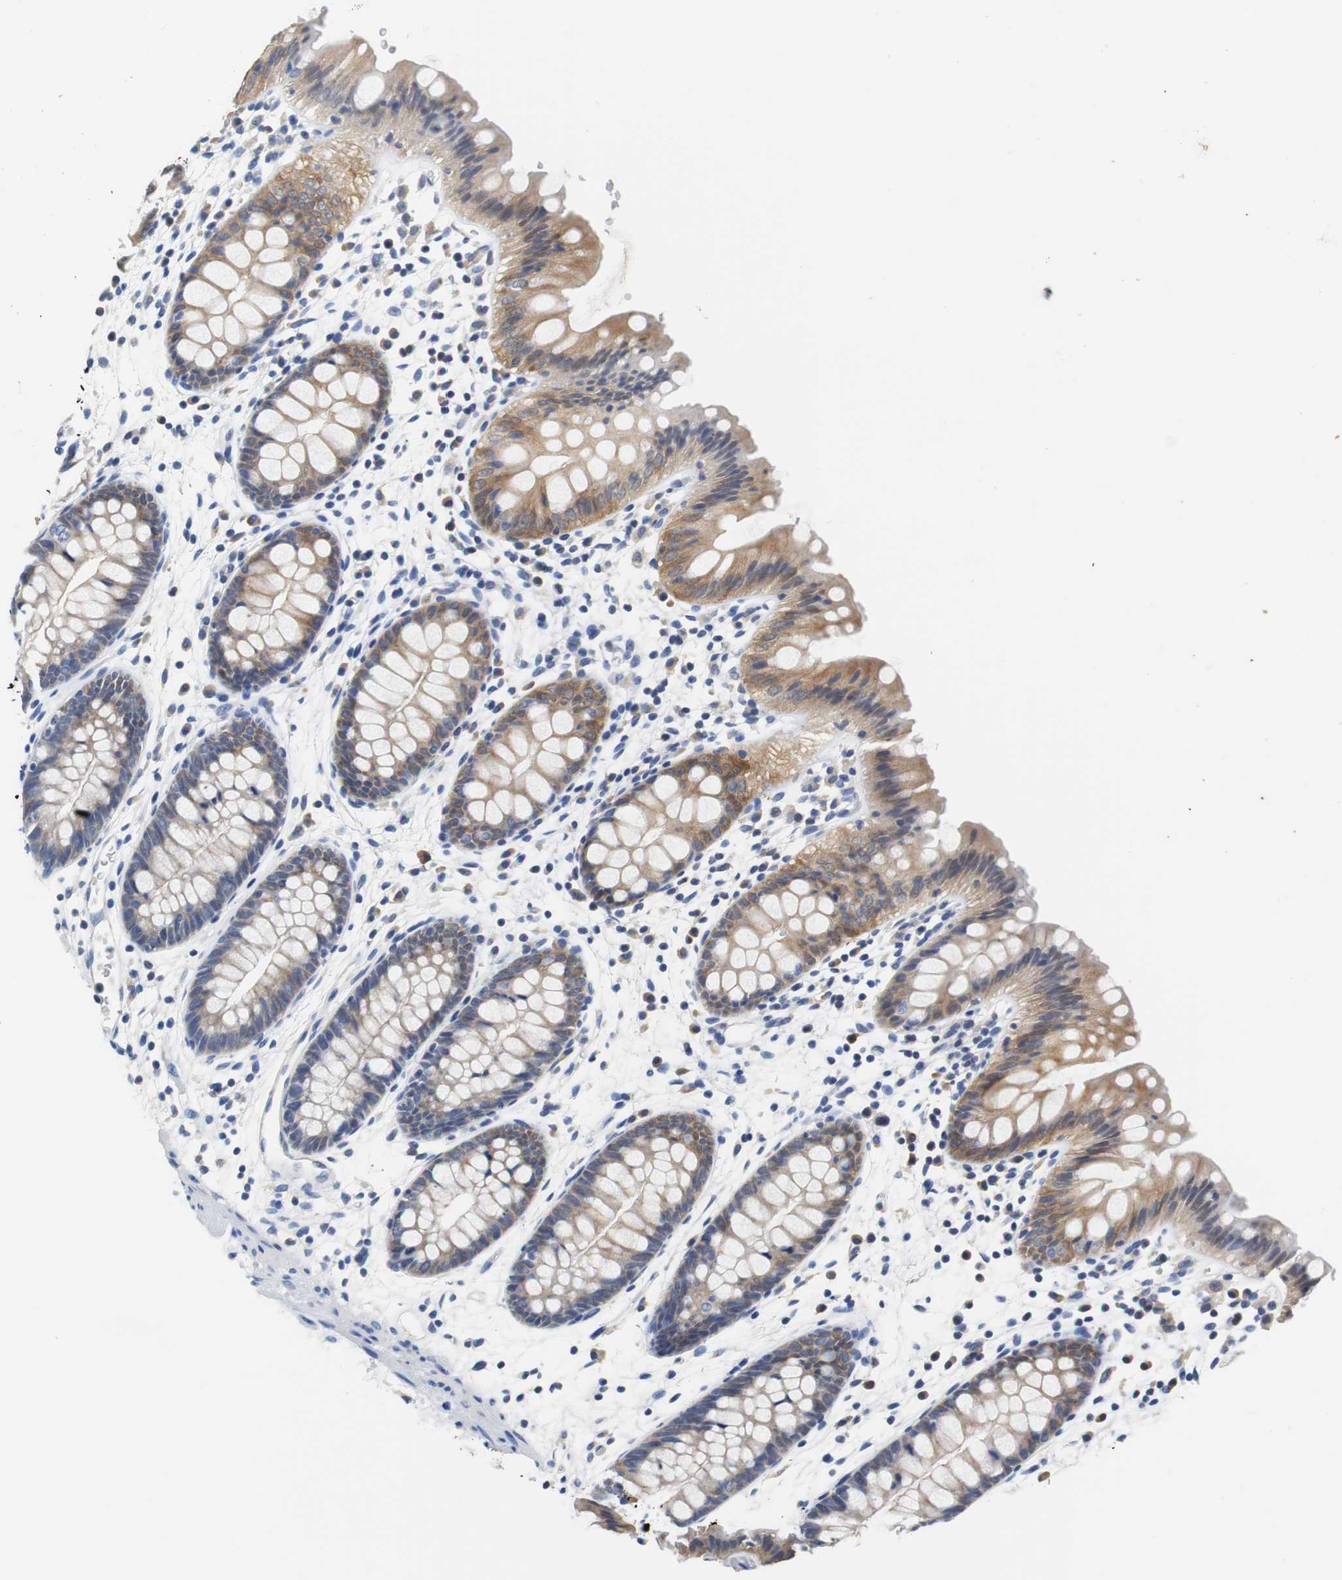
{"staining": {"intensity": "negative", "quantity": "none", "location": "none"}, "tissue": "colon", "cell_type": "Endothelial cells", "image_type": "normal", "snomed": [{"axis": "morphology", "description": "Normal tissue, NOS"}, {"axis": "topography", "description": "Smooth muscle"}, {"axis": "topography", "description": "Colon"}], "caption": "Colon stained for a protein using IHC demonstrates no expression endothelial cells.", "gene": "PCK1", "patient": {"sex": "male", "age": 67}}